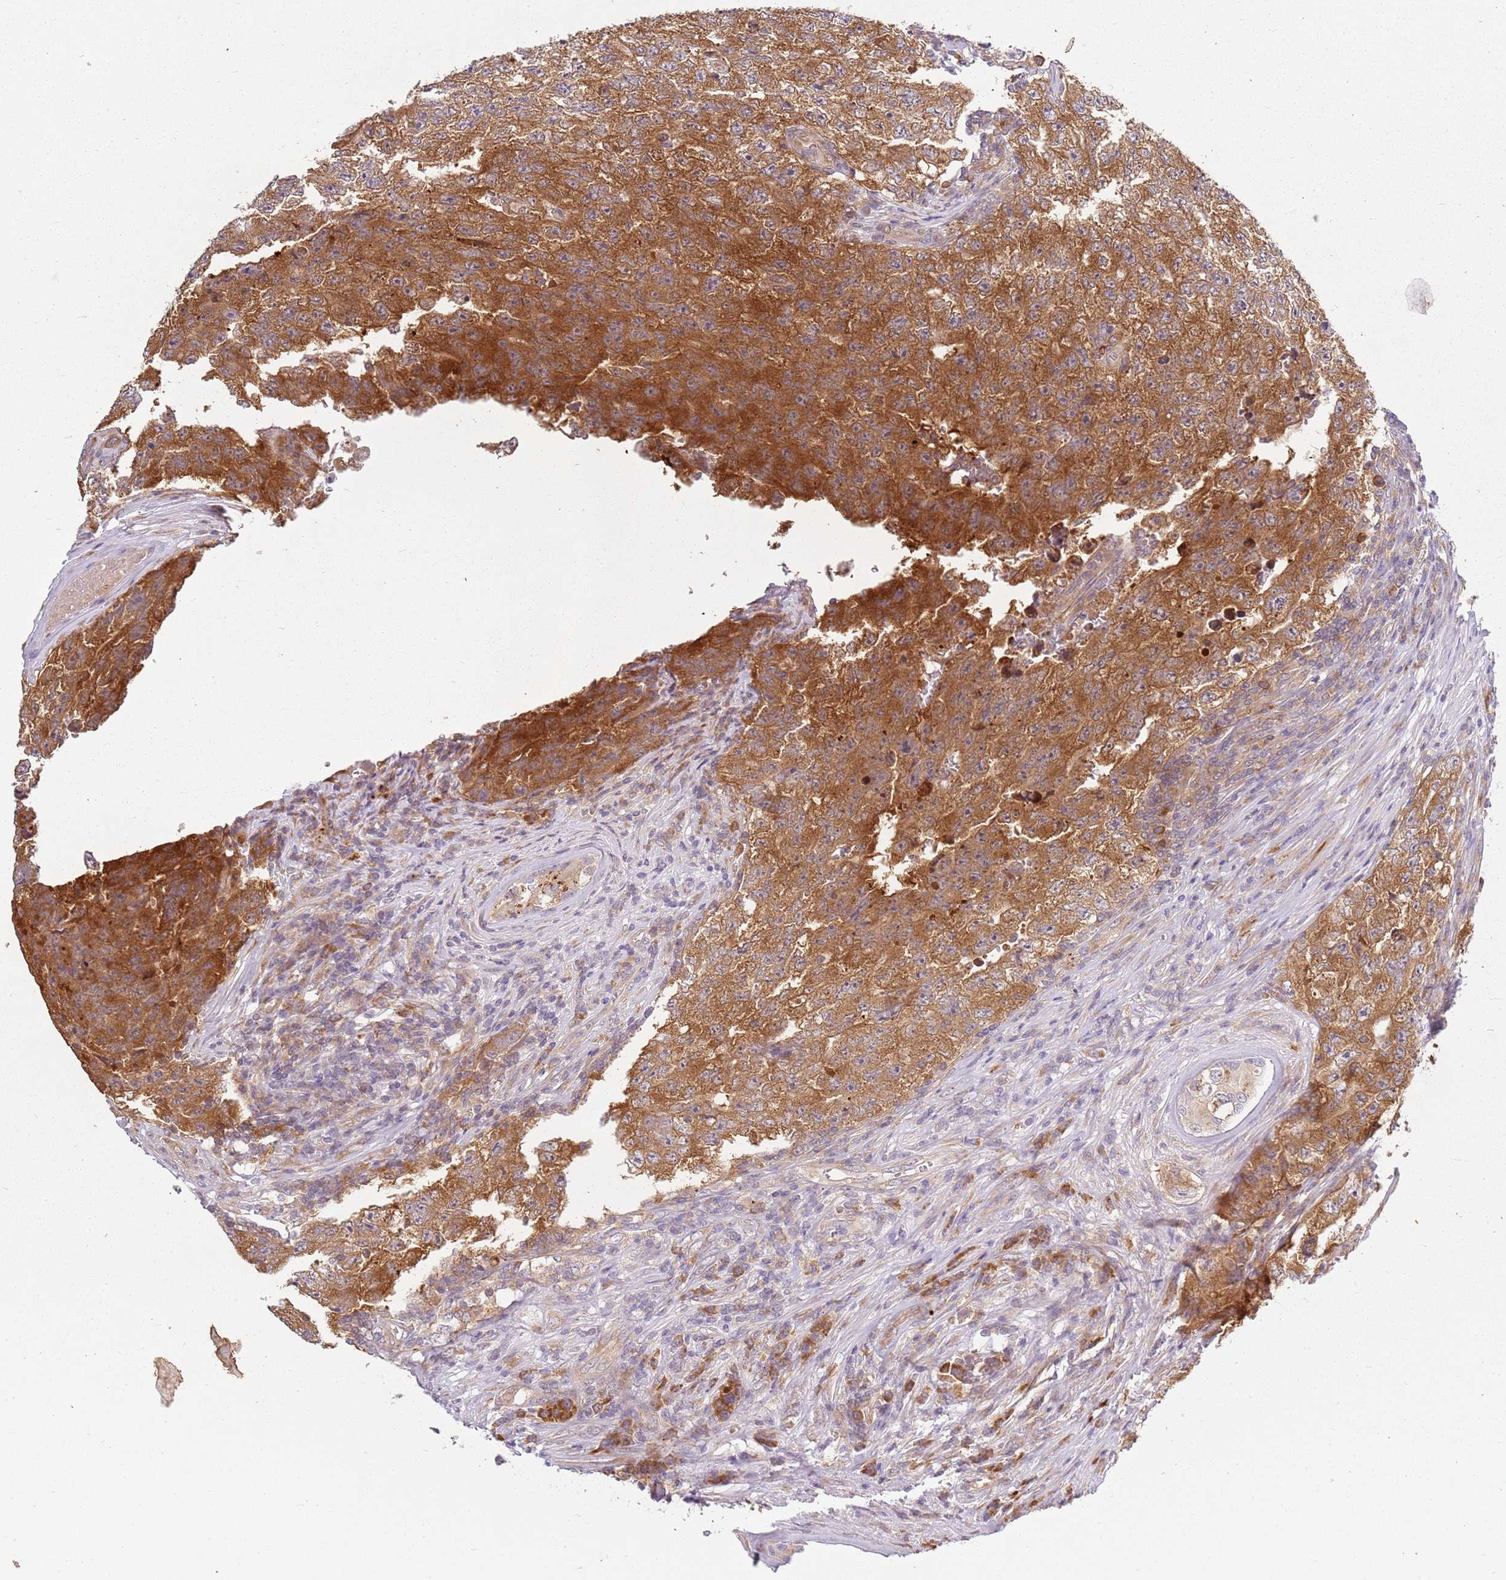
{"staining": {"intensity": "strong", "quantity": ">75%", "location": "cytoplasmic/membranous"}, "tissue": "testis cancer", "cell_type": "Tumor cells", "image_type": "cancer", "snomed": [{"axis": "morphology", "description": "Carcinoma, Embryonal, NOS"}, {"axis": "topography", "description": "Testis"}], "caption": "The image demonstrates staining of testis embryonal carcinoma, revealing strong cytoplasmic/membranous protein positivity (brown color) within tumor cells.", "gene": "RPS28", "patient": {"sex": "male", "age": 17}}